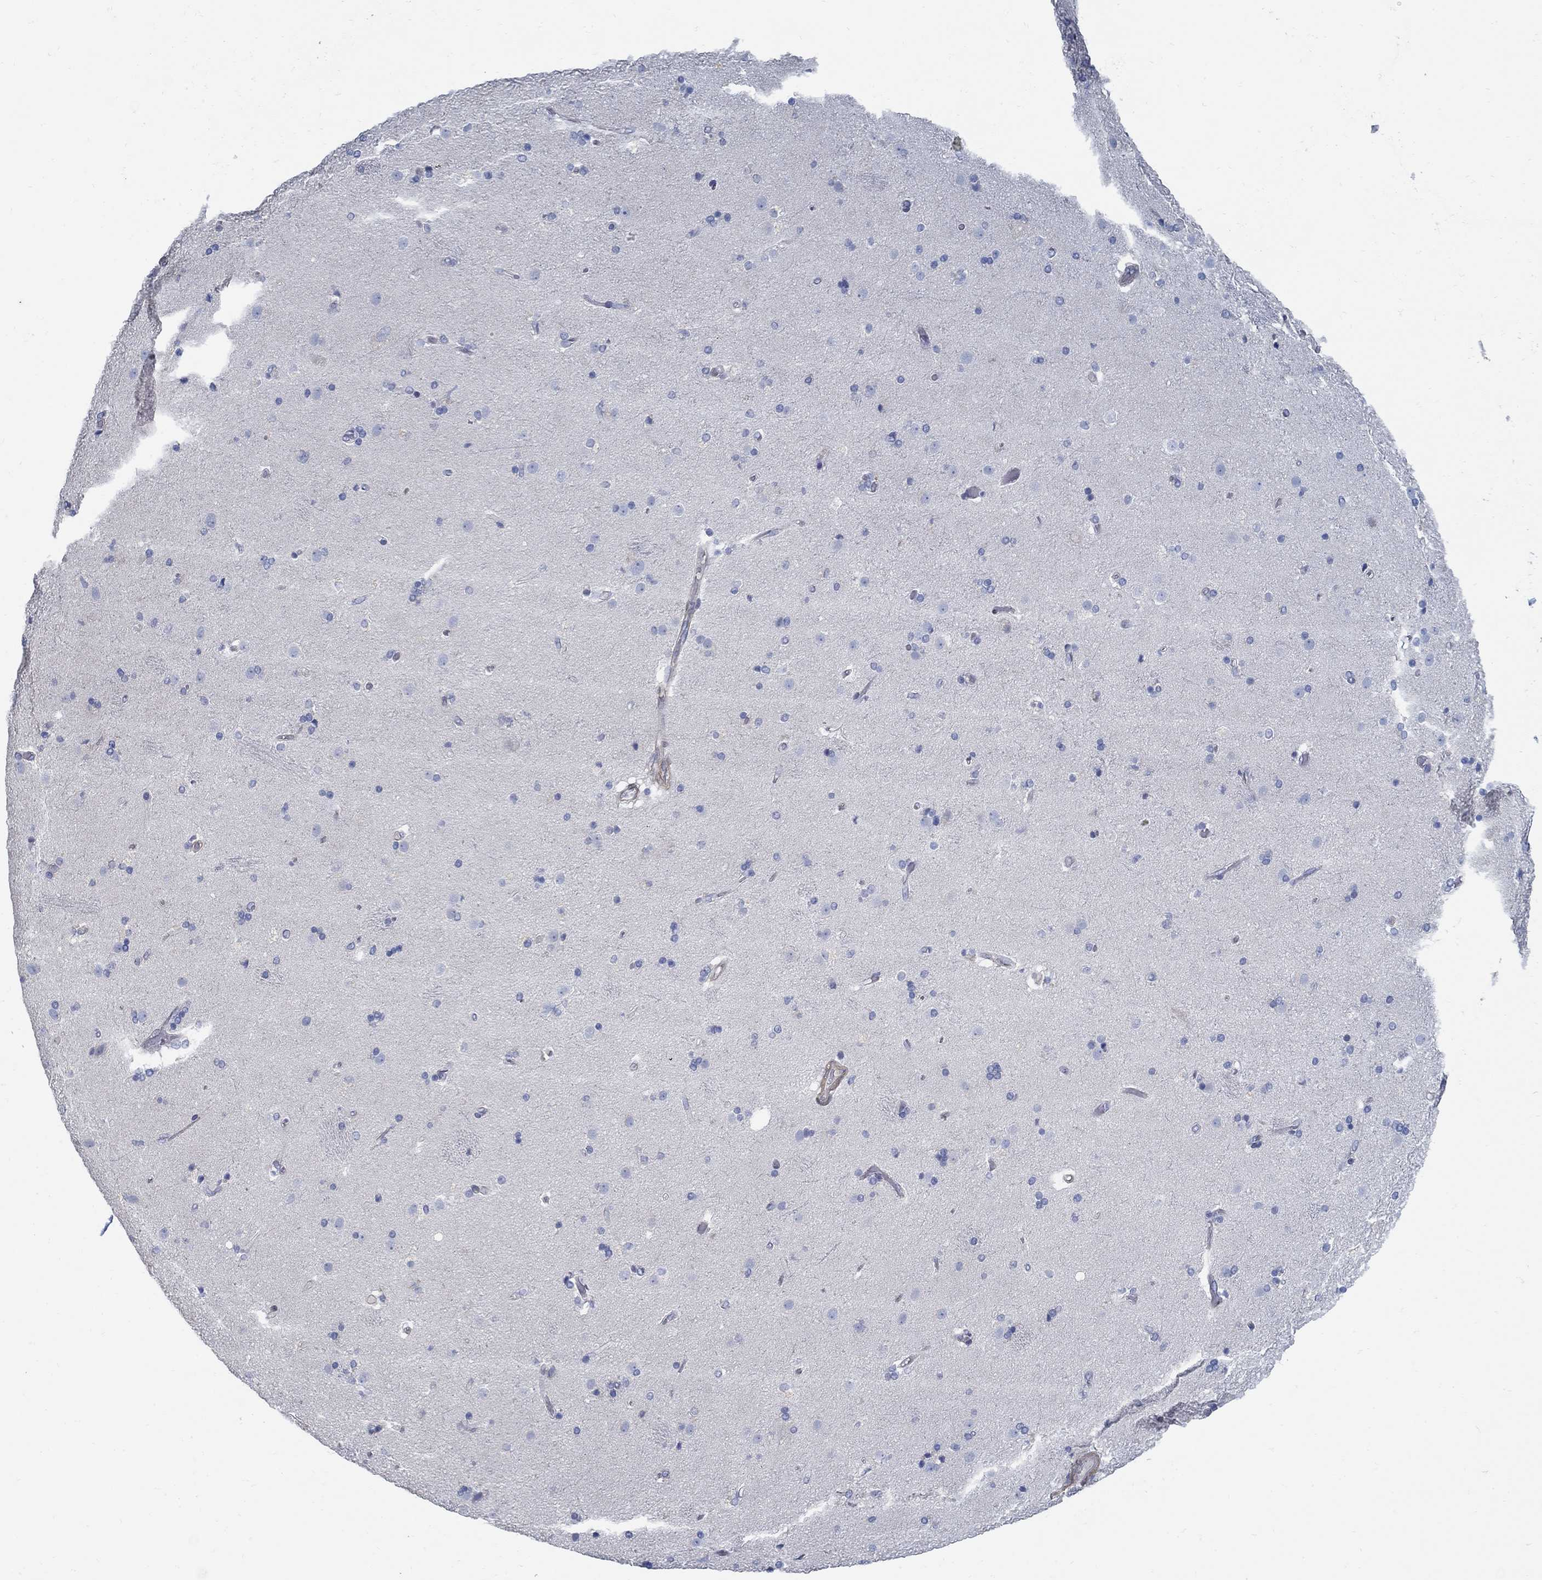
{"staining": {"intensity": "negative", "quantity": "none", "location": "none"}, "tissue": "caudate", "cell_type": "Glial cells", "image_type": "normal", "snomed": [{"axis": "morphology", "description": "Normal tissue, NOS"}, {"axis": "topography", "description": "Lateral ventricle wall"}], "caption": "This is an IHC image of benign caudate. There is no positivity in glial cells.", "gene": "C15orf39", "patient": {"sex": "male", "age": 54}}